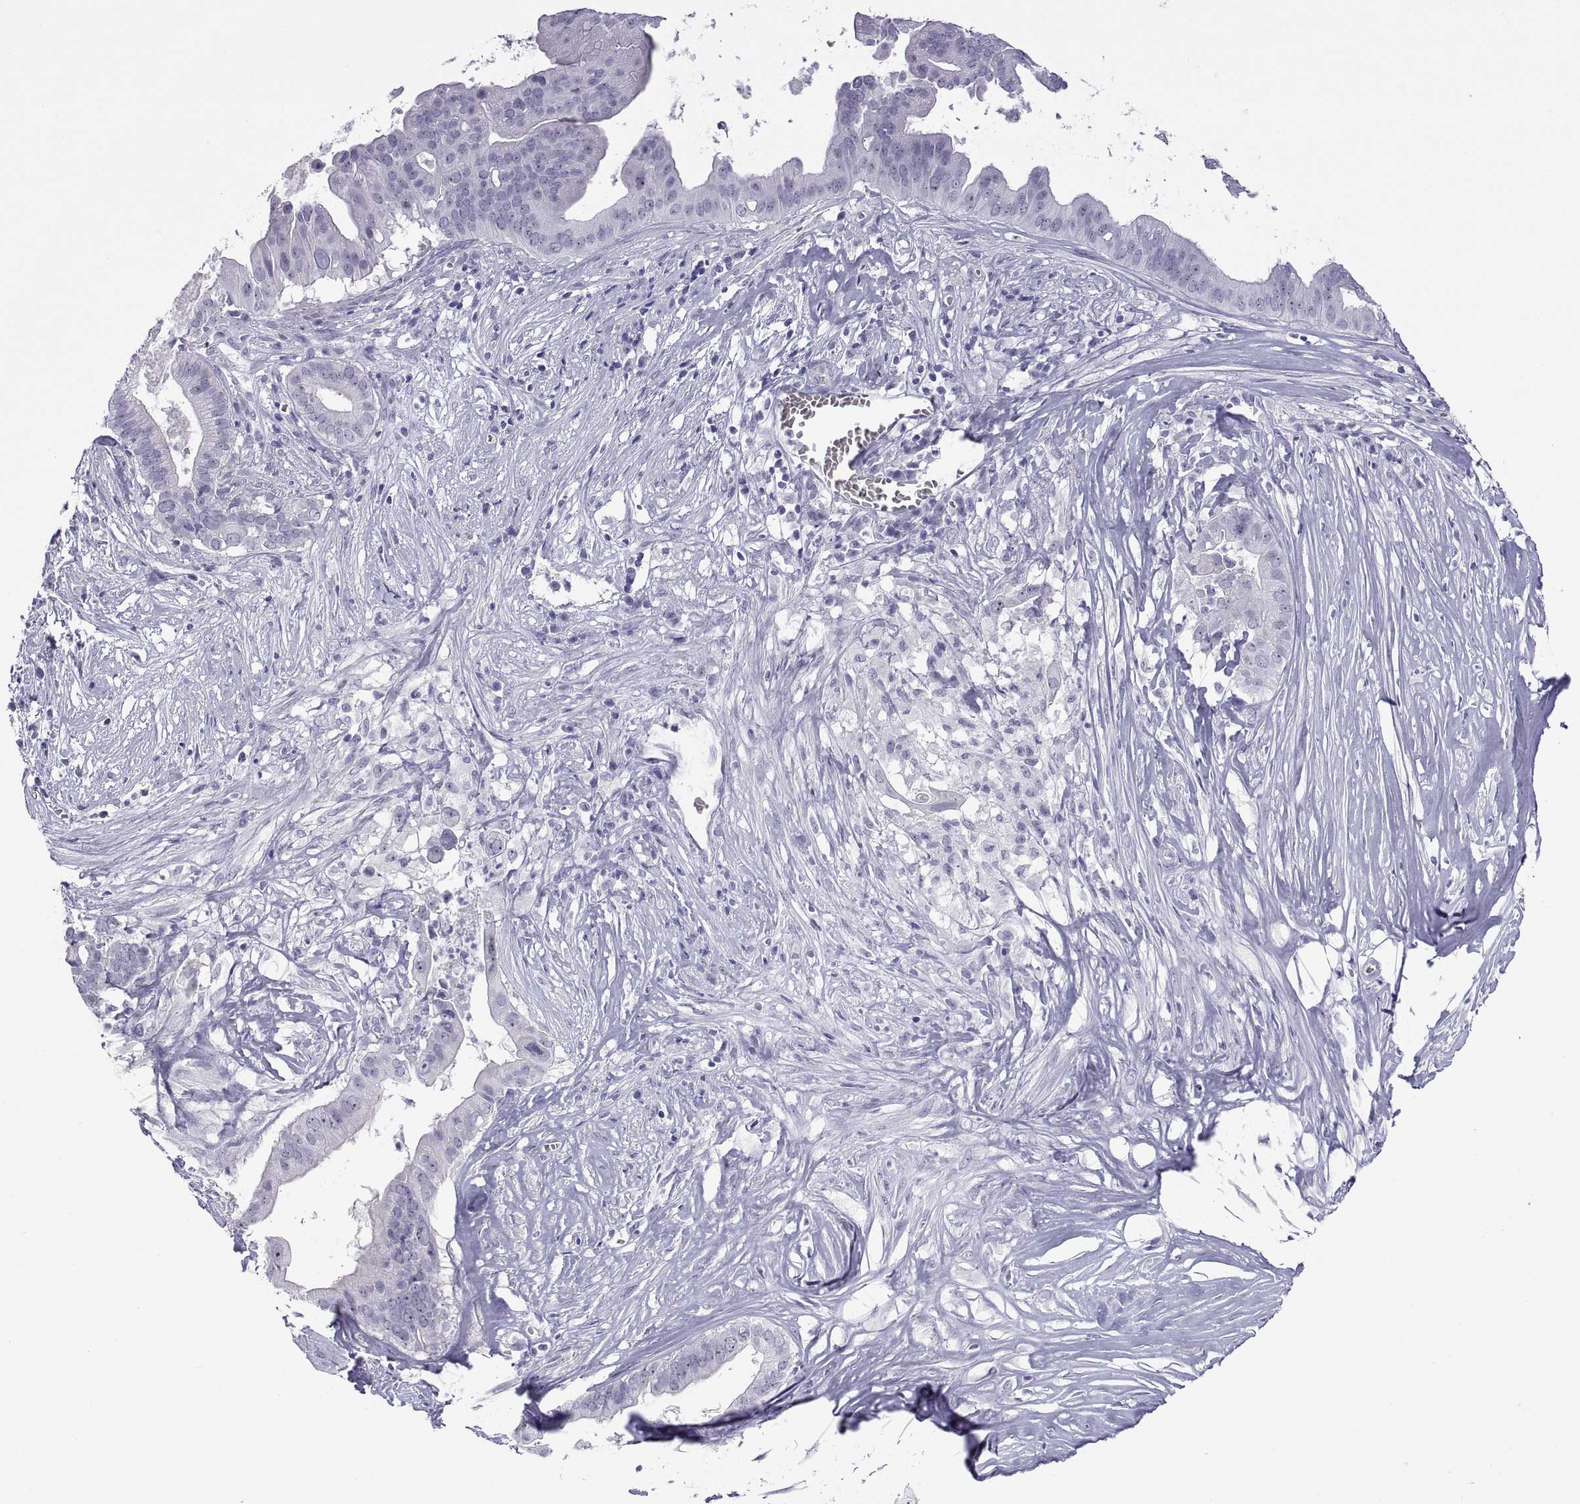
{"staining": {"intensity": "negative", "quantity": "none", "location": "none"}, "tissue": "pancreatic cancer", "cell_type": "Tumor cells", "image_type": "cancer", "snomed": [{"axis": "morphology", "description": "Adenocarcinoma, NOS"}, {"axis": "topography", "description": "Pancreas"}], "caption": "Immunohistochemistry (IHC) histopathology image of neoplastic tissue: human pancreatic adenocarcinoma stained with DAB (3,3'-diaminobenzidine) exhibits no significant protein expression in tumor cells.", "gene": "VSX2", "patient": {"sex": "male", "age": 61}}